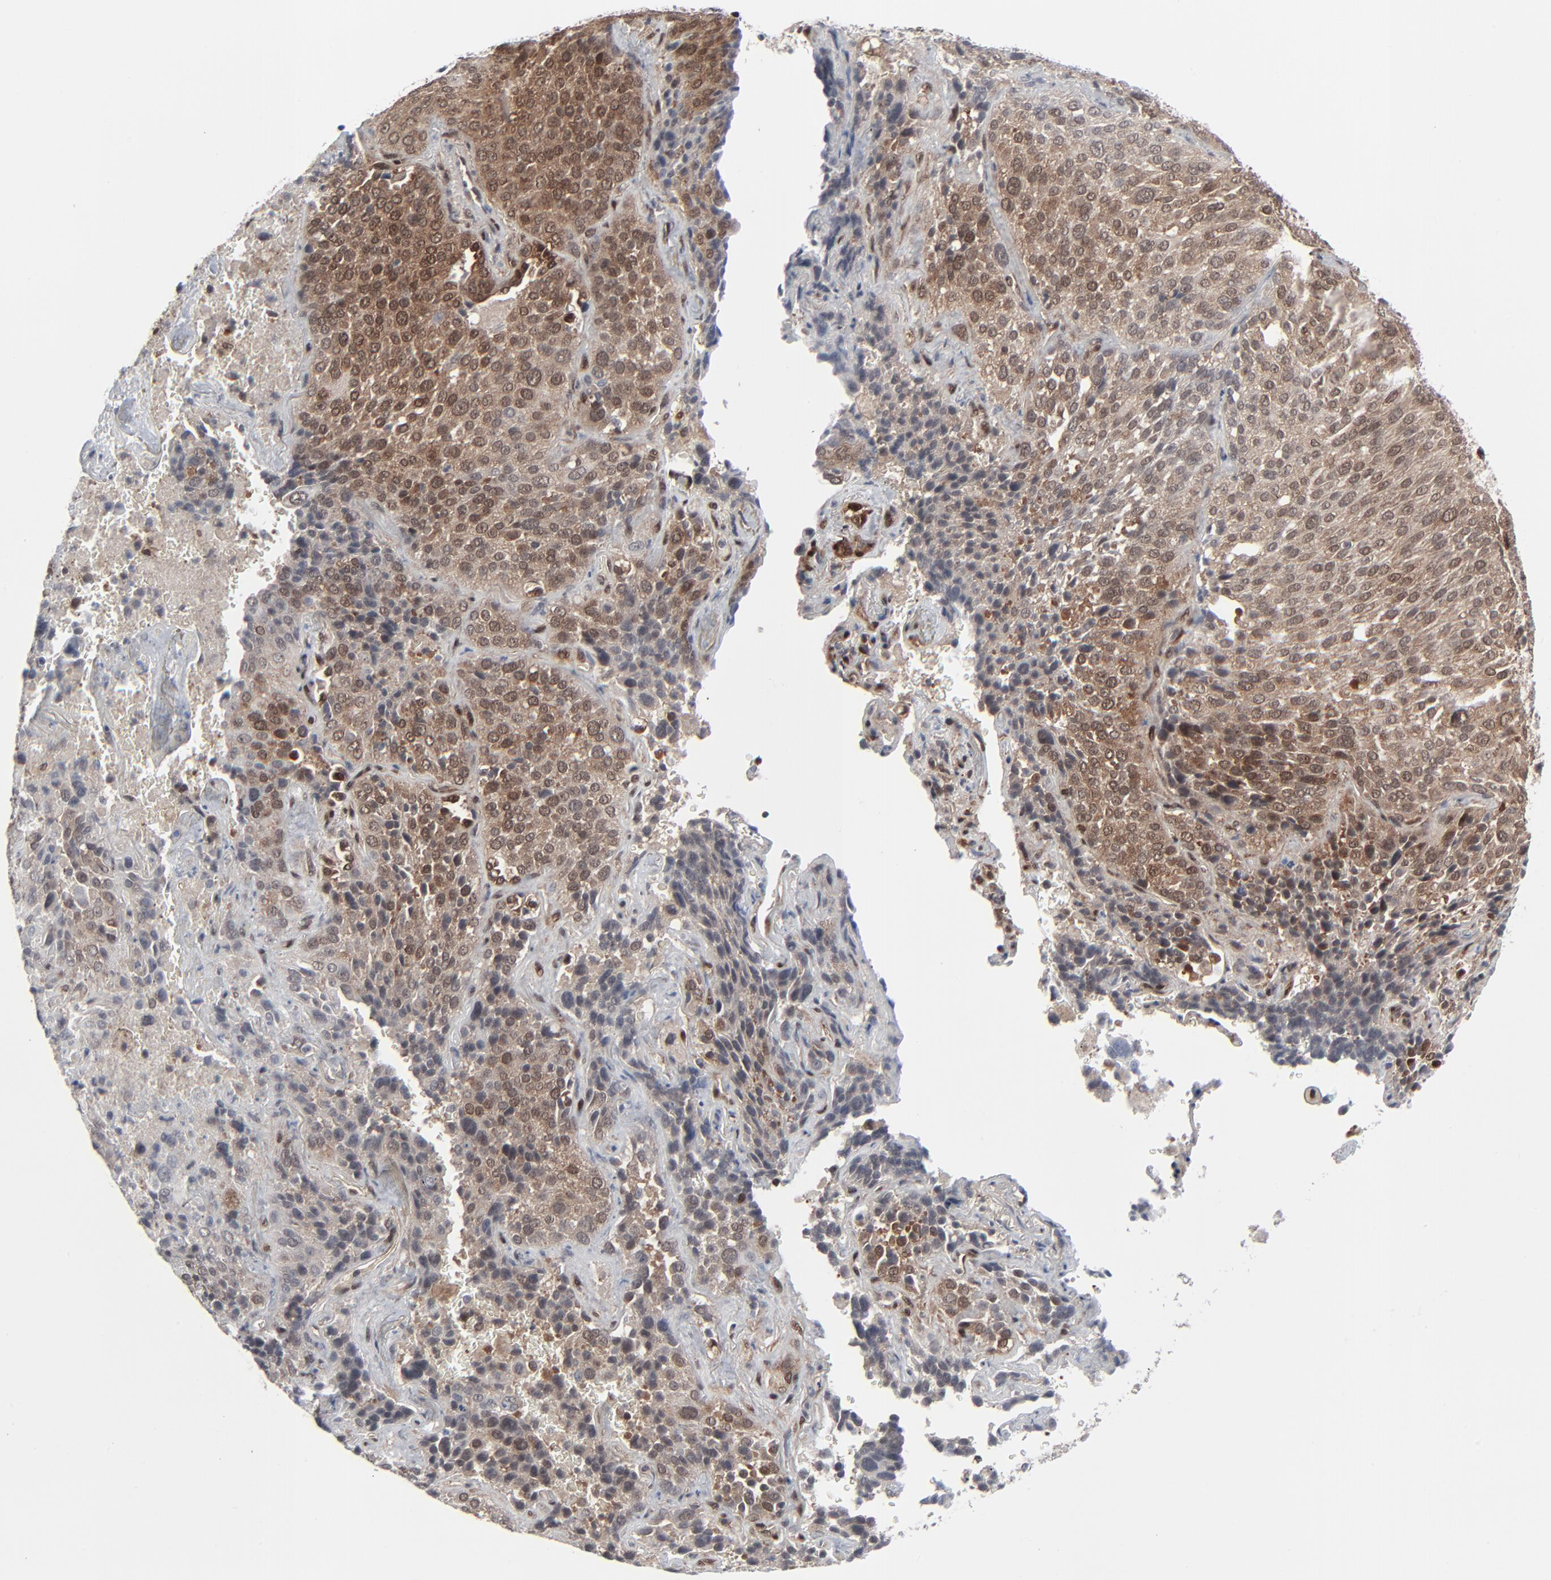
{"staining": {"intensity": "moderate", "quantity": ">75%", "location": "cytoplasmic/membranous,nuclear"}, "tissue": "lung cancer", "cell_type": "Tumor cells", "image_type": "cancer", "snomed": [{"axis": "morphology", "description": "Squamous cell carcinoma, NOS"}, {"axis": "topography", "description": "Lung"}], "caption": "A photomicrograph of human squamous cell carcinoma (lung) stained for a protein displays moderate cytoplasmic/membranous and nuclear brown staining in tumor cells.", "gene": "AKT1", "patient": {"sex": "male", "age": 54}}